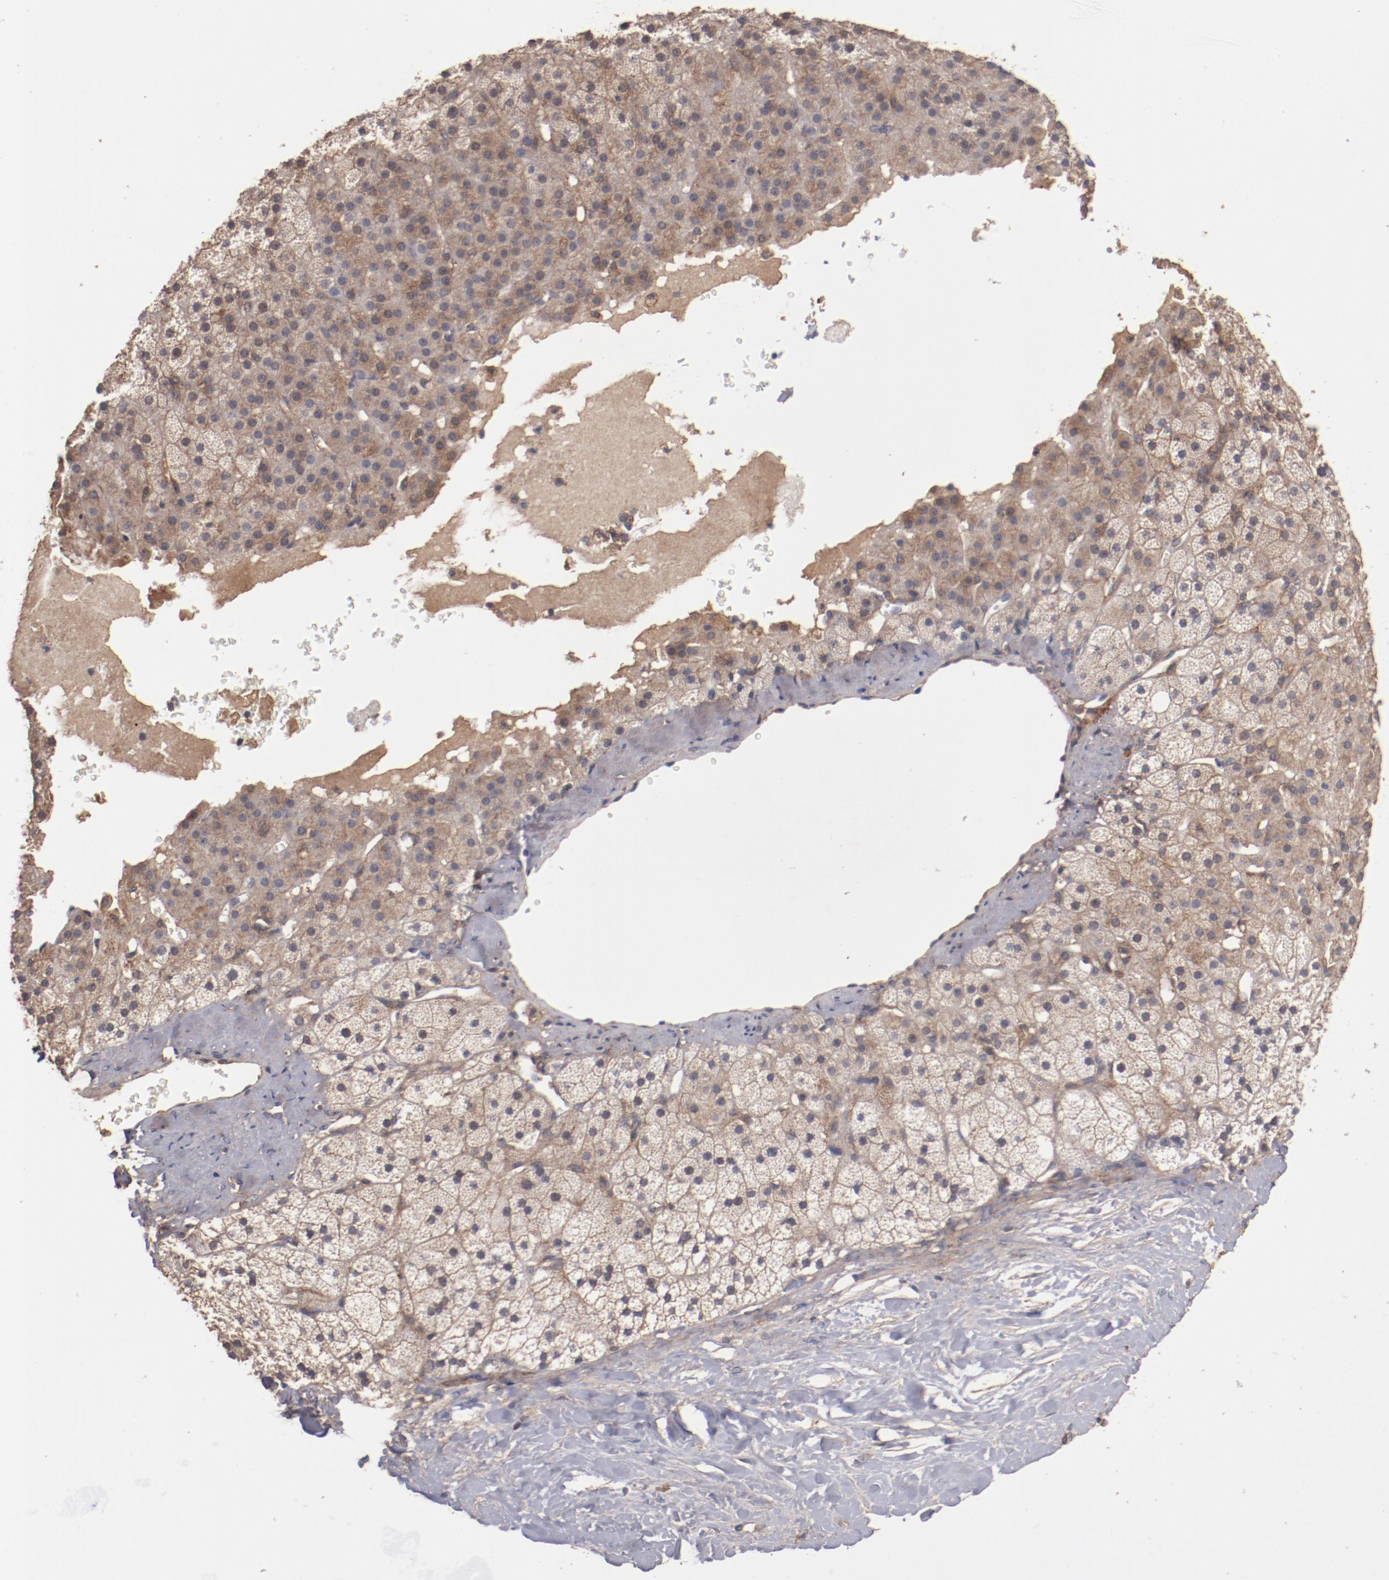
{"staining": {"intensity": "moderate", "quantity": ">75%", "location": "cytoplasmic/membranous"}, "tissue": "adrenal gland", "cell_type": "Glandular cells", "image_type": "normal", "snomed": [{"axis": "morphology", "description": "Normal tissue, NOS"}, {"axis": "topography", "description": "Adrenal gland"}], "caption": "Immunohistochemical staining of normal adrenal gland reveals >75% levels of moderate cytoplasmic/membranous protein staining in approximately >75% of glandular cells.", "gene": "DIPK2B", "patient": {"sex": "male", "age": 35}}